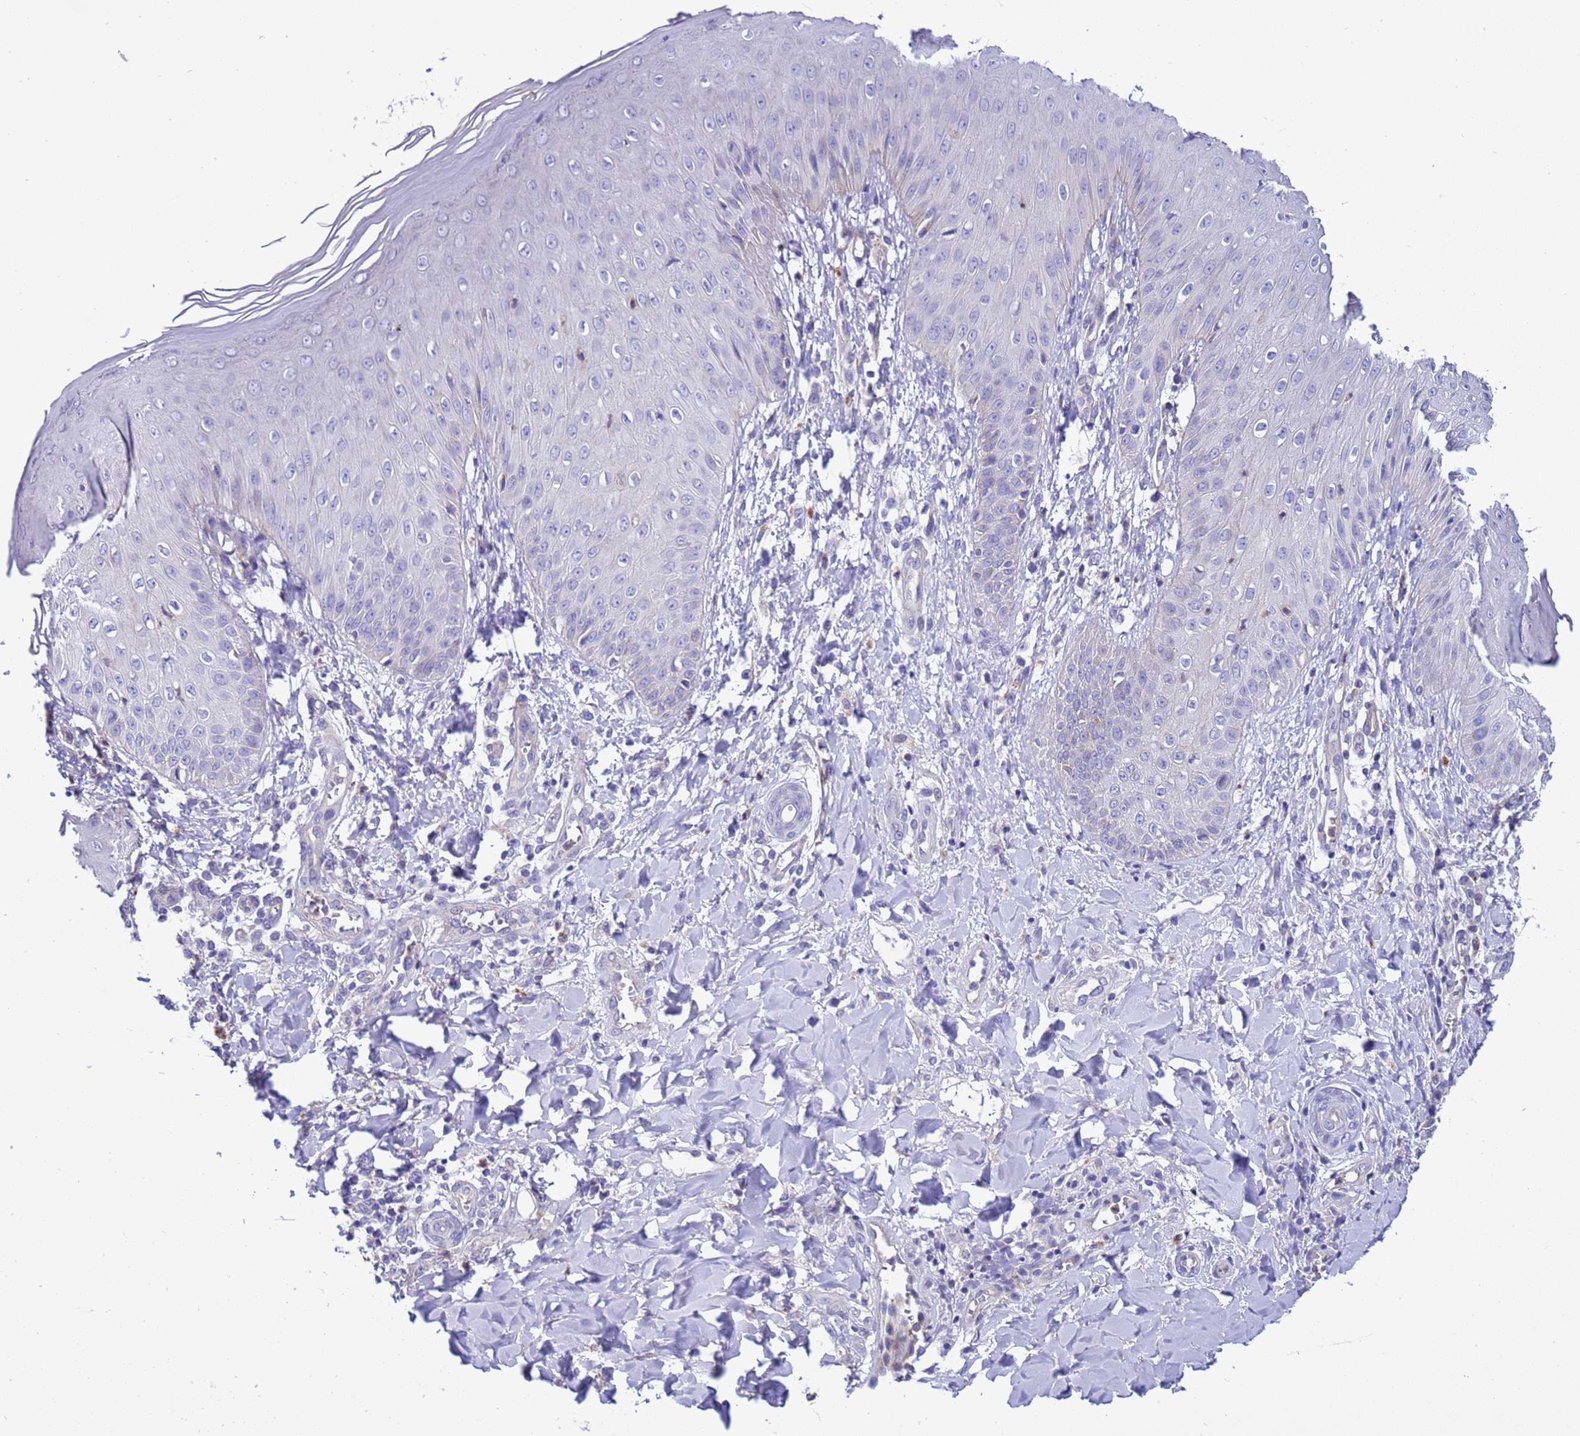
{"staining": {"intensity": "weak", "quantity": "<25%", "location": "cytoplasmic/membranous"}, "tissue": "skin", "cell_type": "Epidermal cells", "image_type": "normal", "snomed": [{"axis": "morphology", "description": "Normal tissue, NOS"}, {"axis": "morphology", "description": "Inflammation, NOS"}, {"axis": "topography", "description": "Soft tissue"}, {"axis": "topography", "description": "Anal"}], "caption": "High power microscopy histopathology image of an immunohistochemistry (IHC) micrograph of unremarkable skin, revealing no significant staining in epidermal cells.", "gene": "KICS2", "patient": {"sex": "female", "age": 15}}